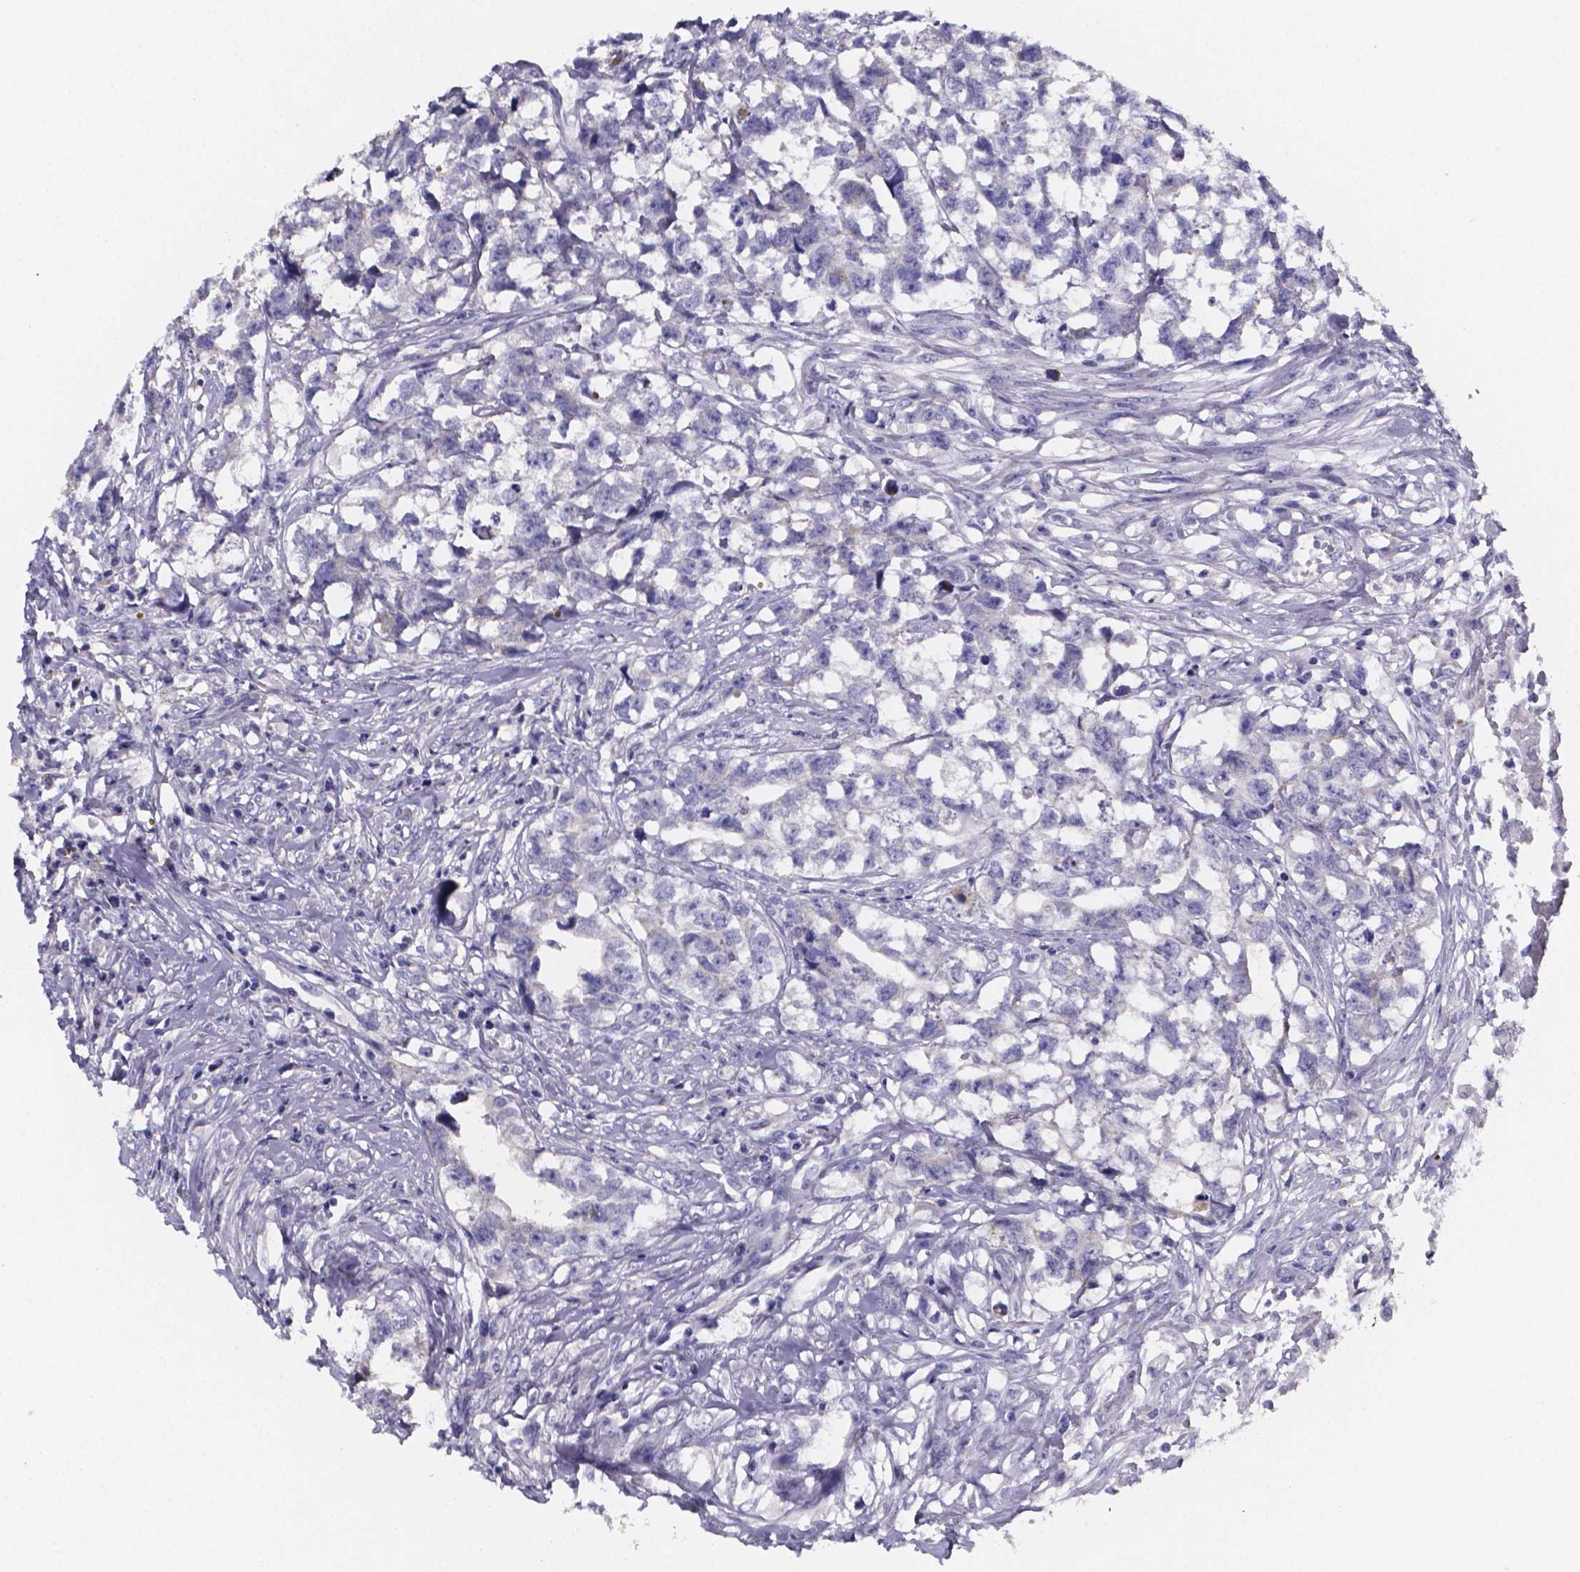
{"staining": {"intensity": "negative", "quantity": "none", "location": "none"}, "tissue": "testis cancer", "cell_type": "Tumor cells", "image_type": "cancer", "snomed": [{"axis": "morphology", "description": "Carcinoma, Embryonal, NOS"}, {"axis": "morphology", "description": "Teratoma, malignant, NOS"}, {"axis": "topography", "description": "Testis"}], "caption": "Testis embryonal carcinoma was stained to show a protein in brown. There is no significant expression in tumor cells.", "gene": "PAH", "patient": {"sex": "male", "age": 44}}